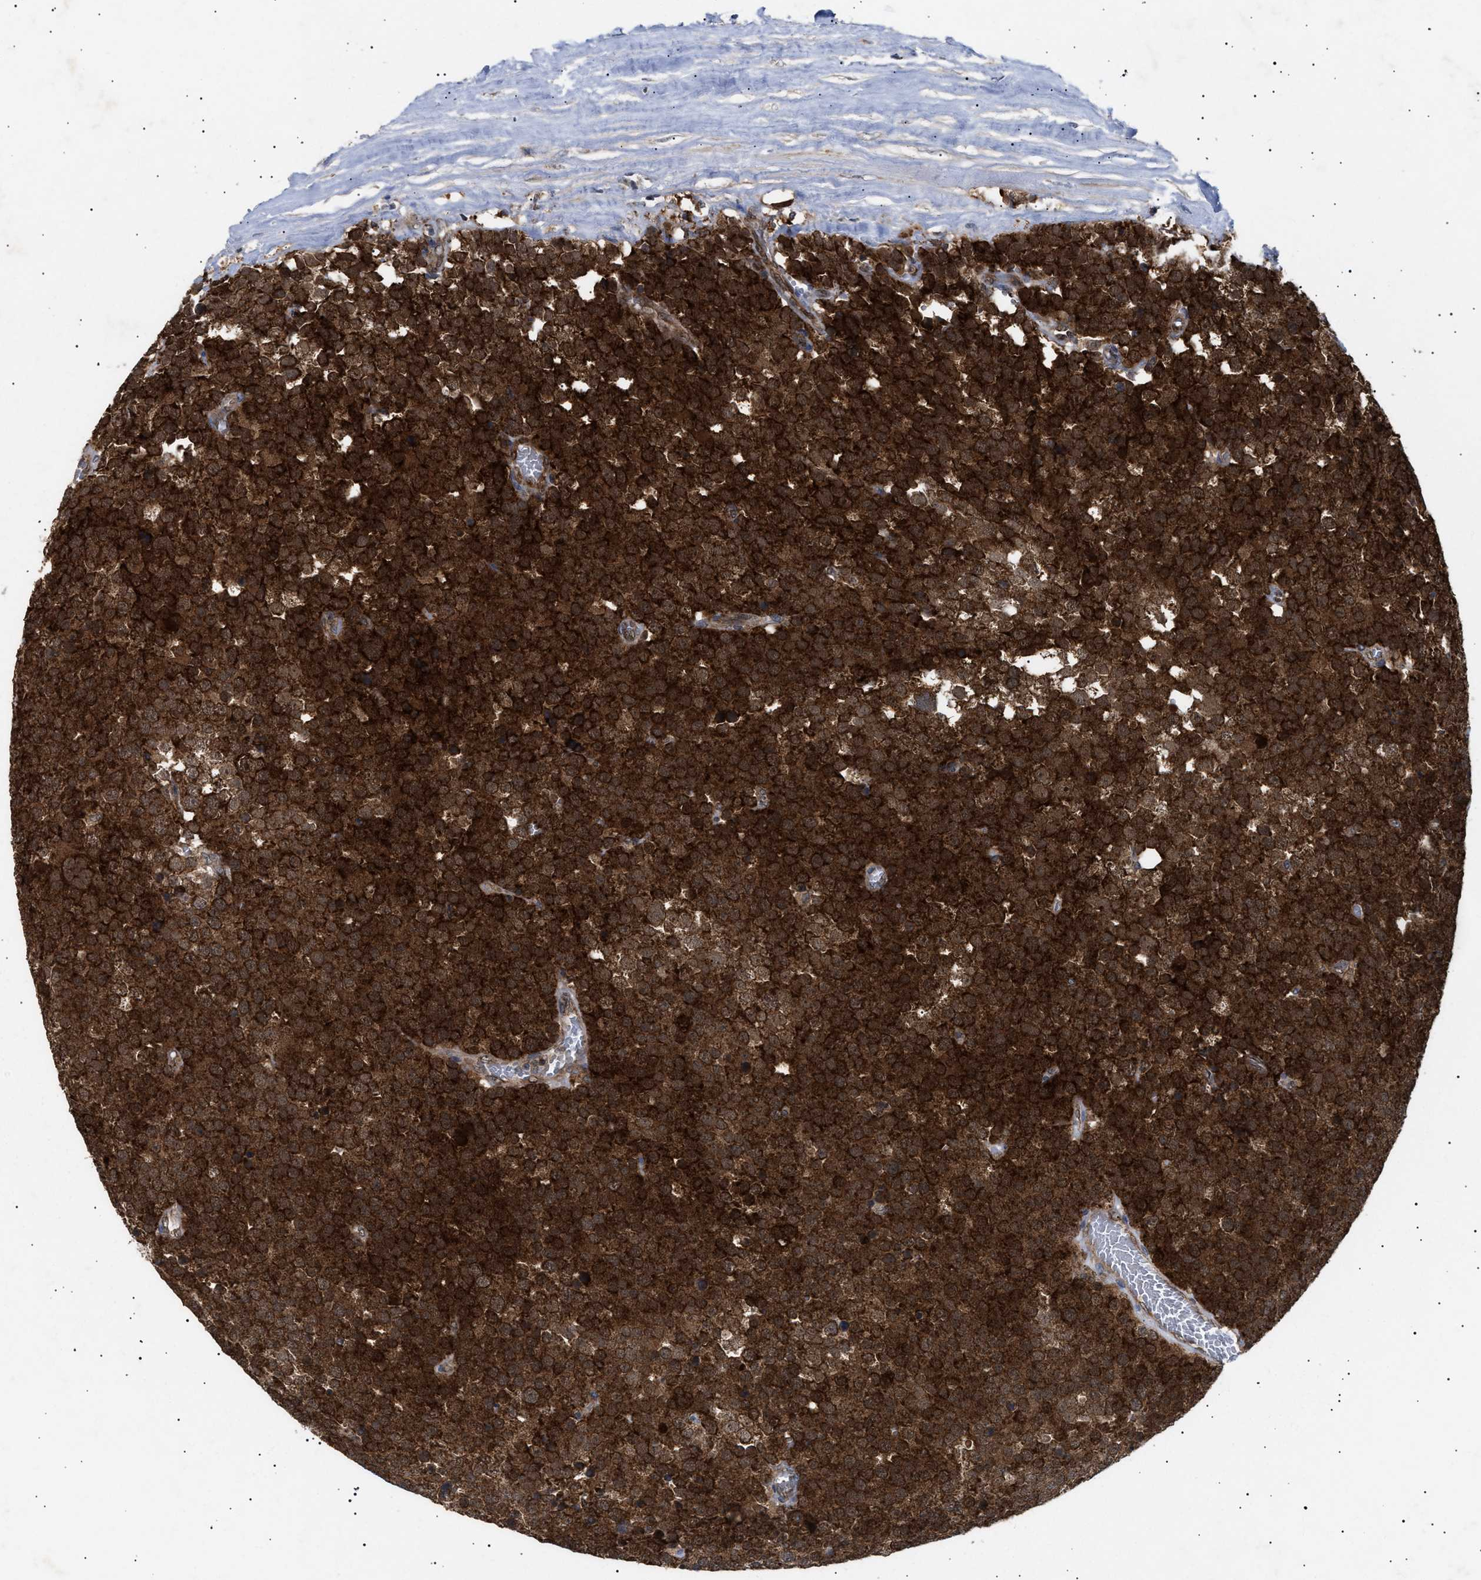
{"staining": {"intensity": "strong", "quantity": ">75%", "location": "cytoplasmic/membranous,nuclear"}, "tissue": "testis cancer", "cell_type": "Tumor cells", "image_type": "cancer", "snomed": [{"axis": "morphology", "description": "Normal tissue, NOS"}, {"axis": "morphology", "description": "Seminoma, NOS"}, {"axis": "topography", "description": "Testis"}], "caption": "The image demonstrates staining of seminoma (testis), revealing strong cytoplasmic/membranous and nuclear protein expression (brown color) within tumor cells.", "gene": "SIRT5", "patient": {"sex": "male", "age": 71}}